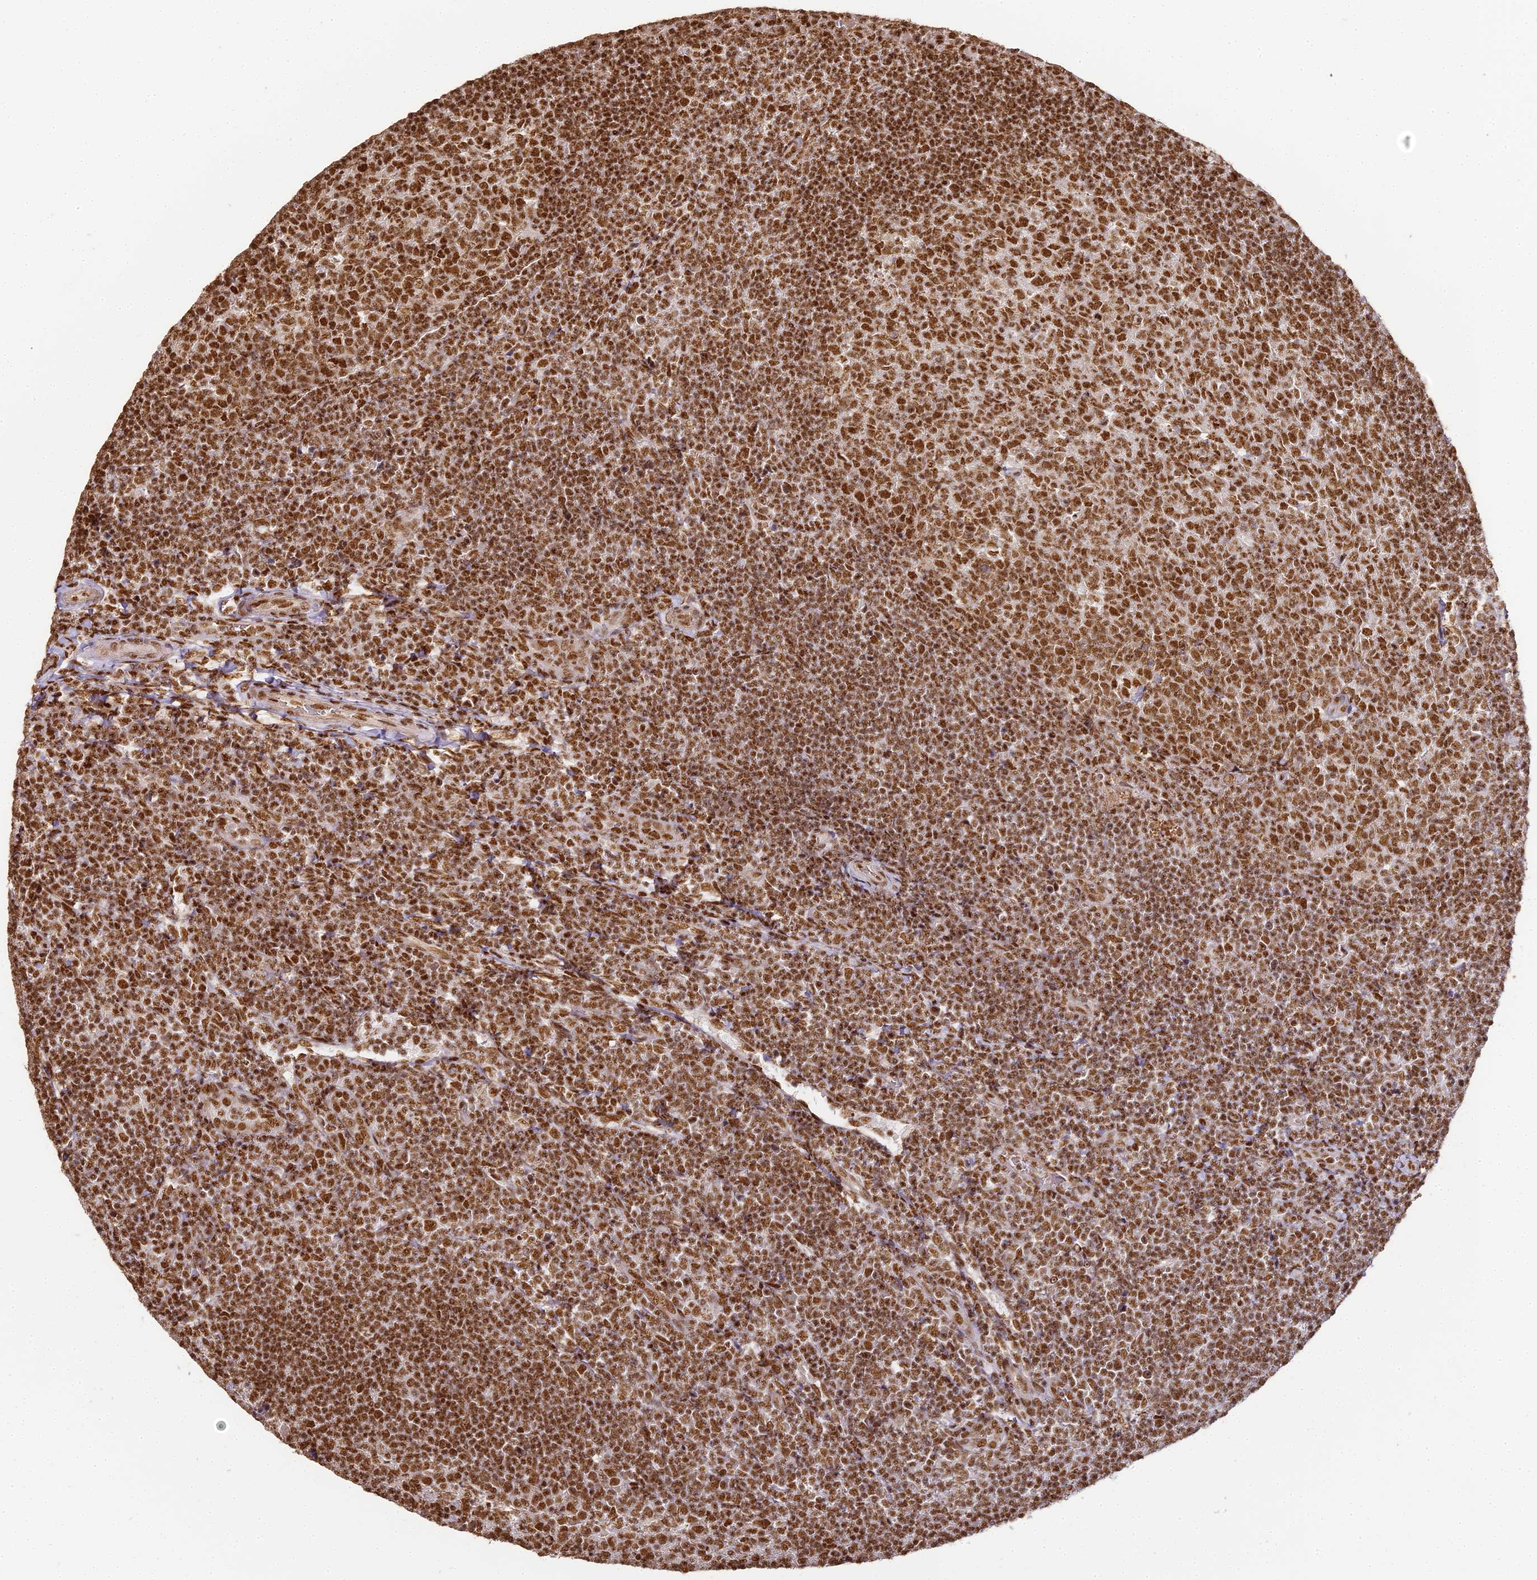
{"staining": {"intensity": "moderate", "quantity": ">75%", "location": "nuclear"}, "tissue": "tonsil", "cell_type": "Germinal center cells", "image_type": "normal", "snomed": [{"axis": "morphology", "description": "Normal tissue, NOS"}, {"axis": "topography", "description": "Tonsil"}], "caption": "IHC of normal tonsil reveals medium levels of moderate nuclear expression in about >75% of germinal center cells.", "gene": "HNRNPA1", "patient": {"sex": "female", "age": 10}}